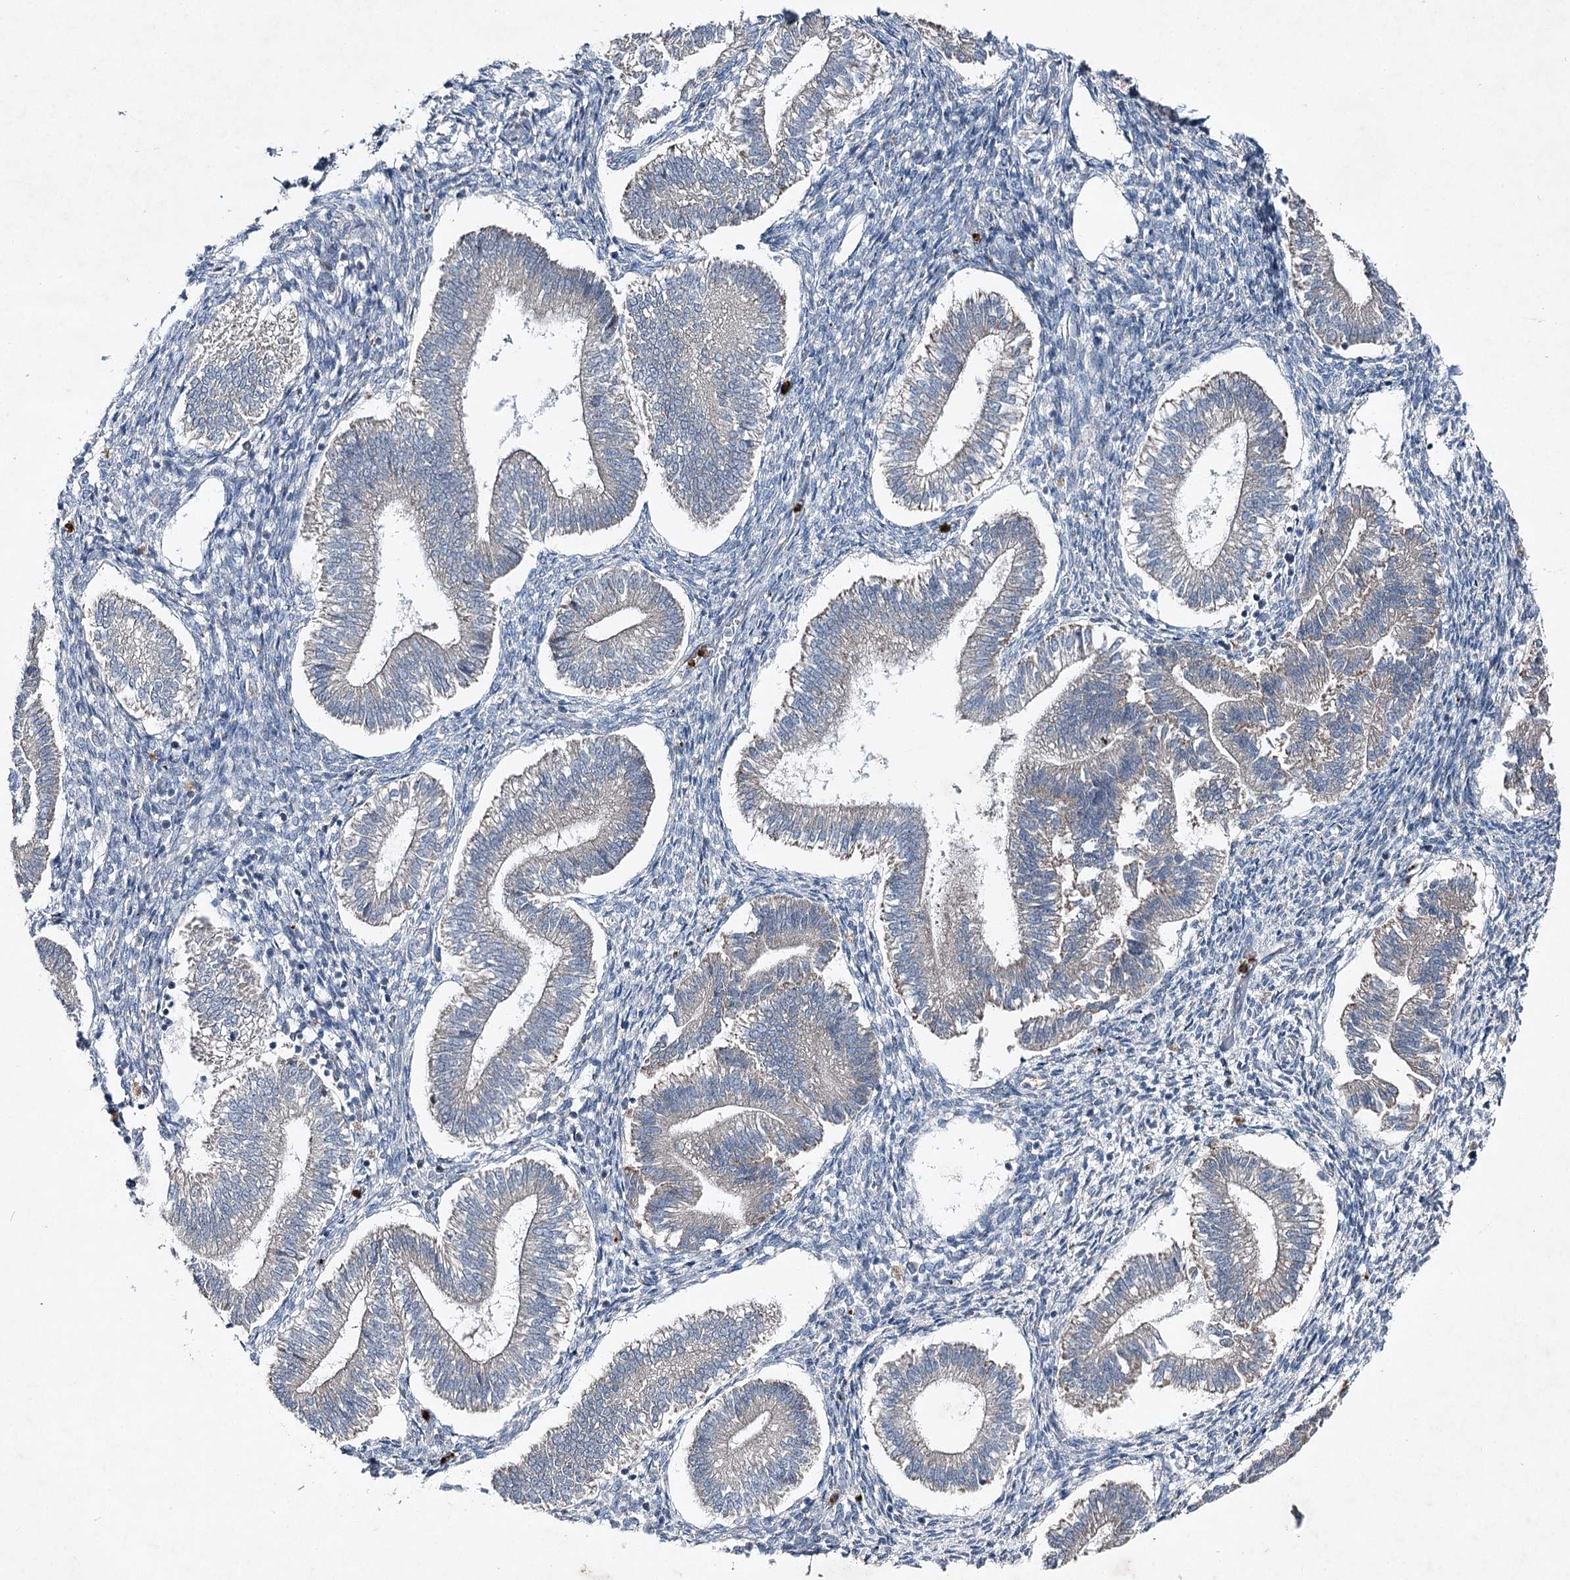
{"staining": {"intensity": "negative", "quantity": "none", "location": "none"}, "tissue": "endometrium", "cell_type": "Cells in endometrial stroma", "image_type": "normal", "snomed": [{"axis": "morphology", "description": "Normal tissue, NOS"}, {"axis": "topography", "description": "Endometrium"}], "caption": "Protein analysis of benign endometrium reveals no significant expression in cells in endometrial stroma.", "gene": "ENSG00000285330", "patient": {"sex": "female", "age": 25}}